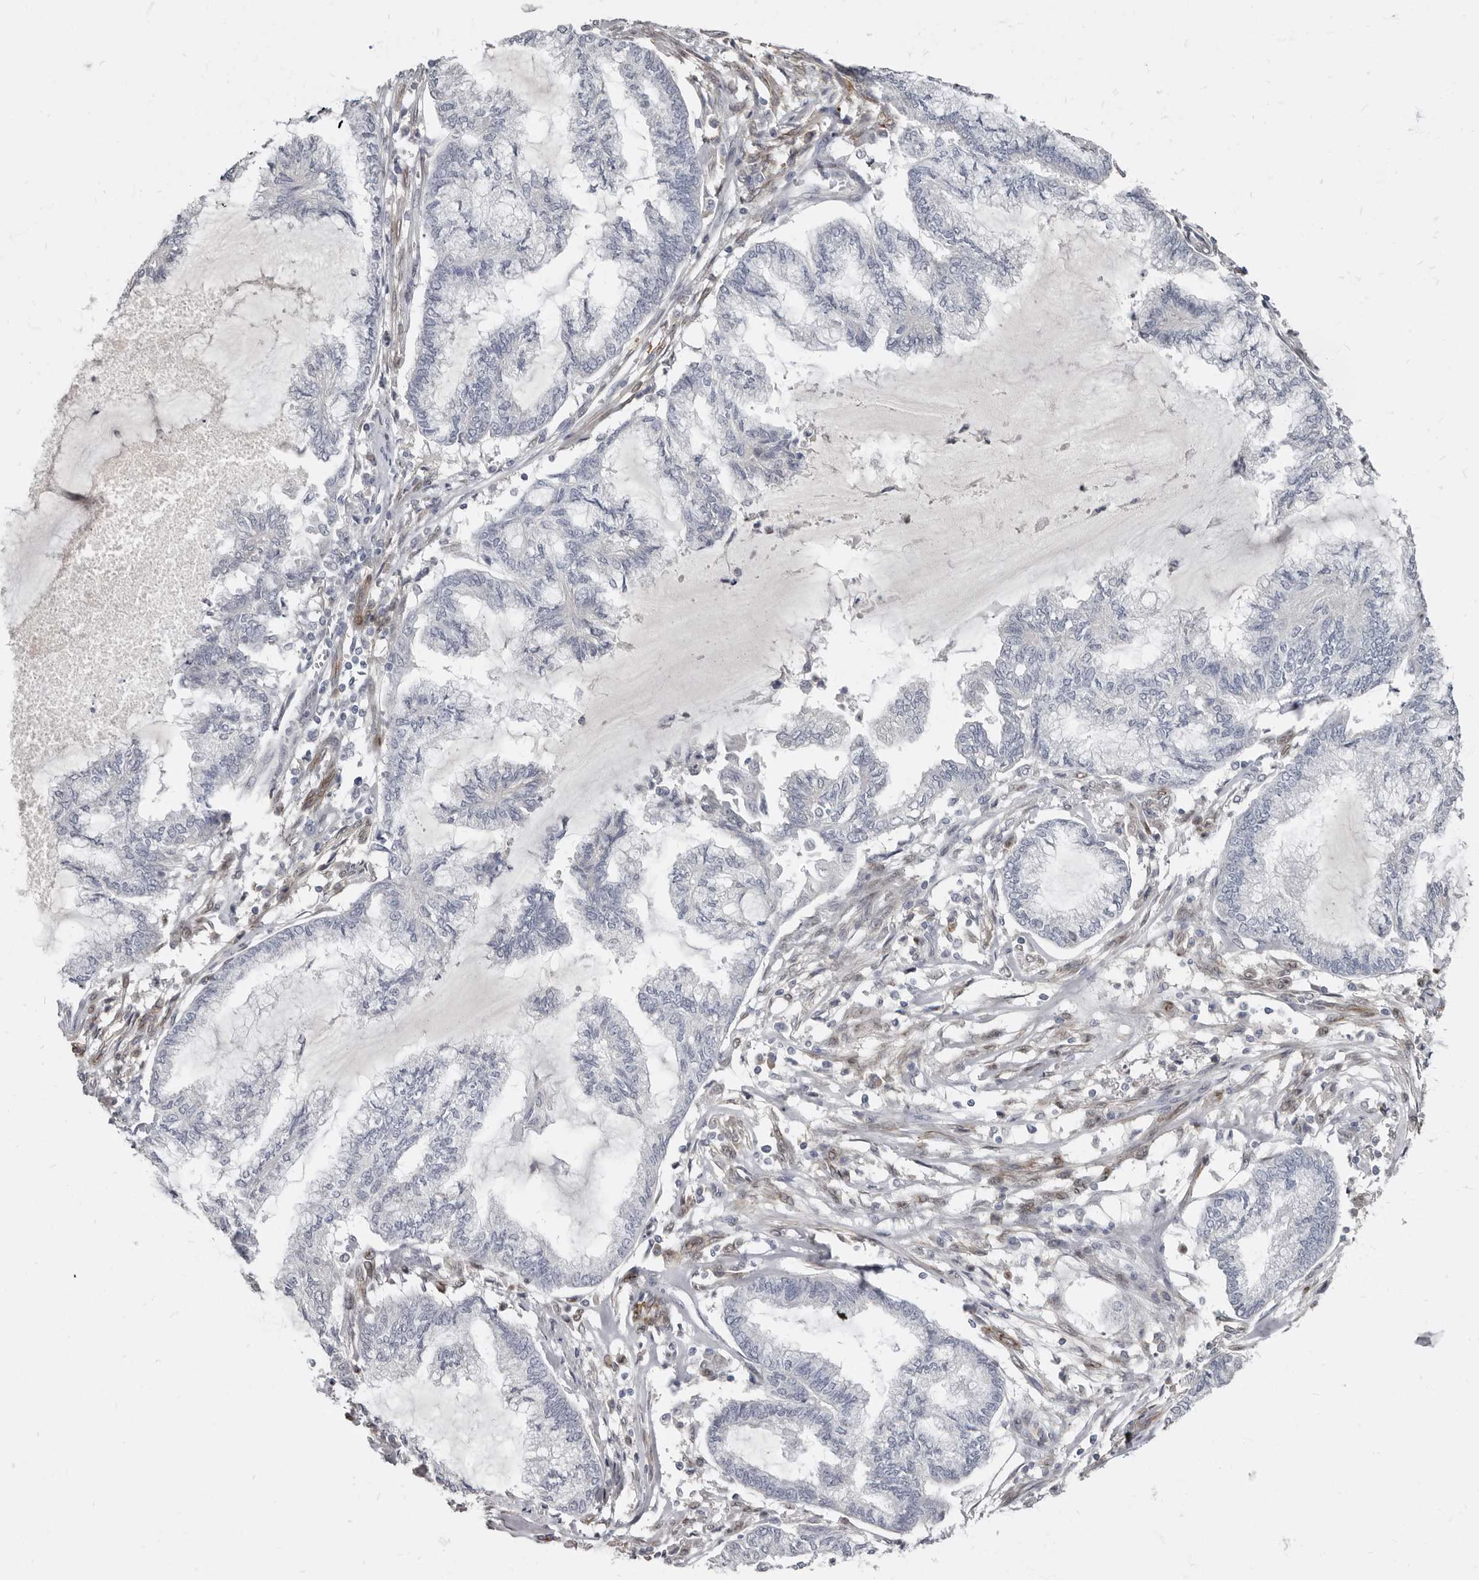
{"staining": {"intensity": "negative", "quantity": "none", "location": "none"}, "tissue": "endometrial cancer", "cell_type": "Tumor cells", "image_type": "cancer", "snomed": [{"axis": "morphology", "description": "Adenocarcinoma, NOS"}, {"axis": "topography", "description": "Endometrium"}], "caption": "A micrograph of endometrial adenocarcinoma stained for a protein shows no brown staining in tumor cells.", "gene": "MRGPRF", "patient": {"sex": "female", "age": 86}}